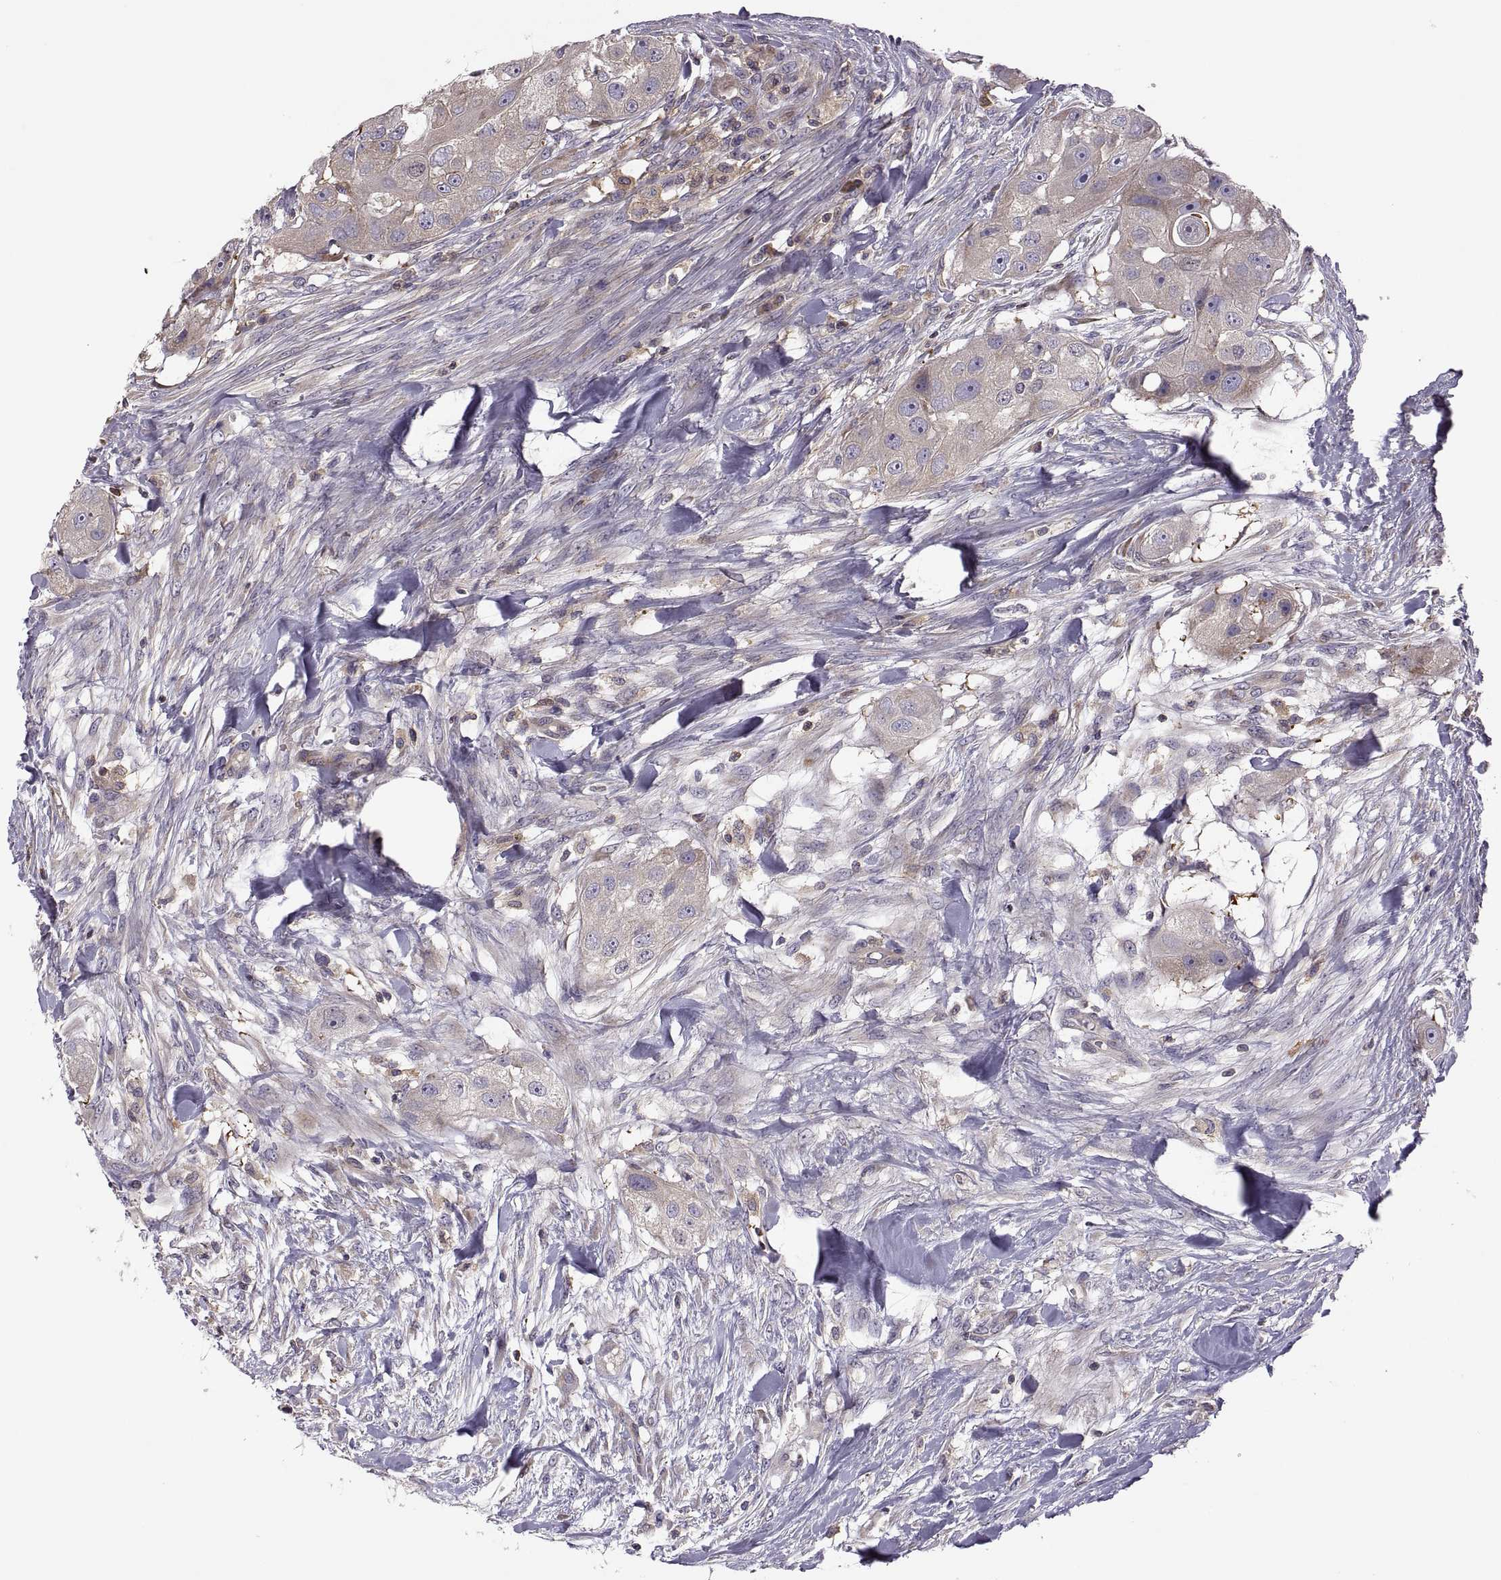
{"staining": {"intensity": "weak", "quantity": ">75%", "location": "cytoplasmic/membranous"}, "tissue": "head and neck cancer", "cell_type": "Tumor cells", "image_type": "cancer", "snomed": [{"axis": "morphology", "description": "Squamous cell carcinoma, NOS"}, {"axis": "topography", "description": "Head-Neck"}], "caption": "A brown stain shows weak cytoplasmic/membranous staining of a protein in squamous cell carcinoma (head and neck) tumor cells. (Brightfield microscopy of DAB IHC at high magnification).", "gene": "SPATA32", "patient": {"sex": "male", "age": 51}}